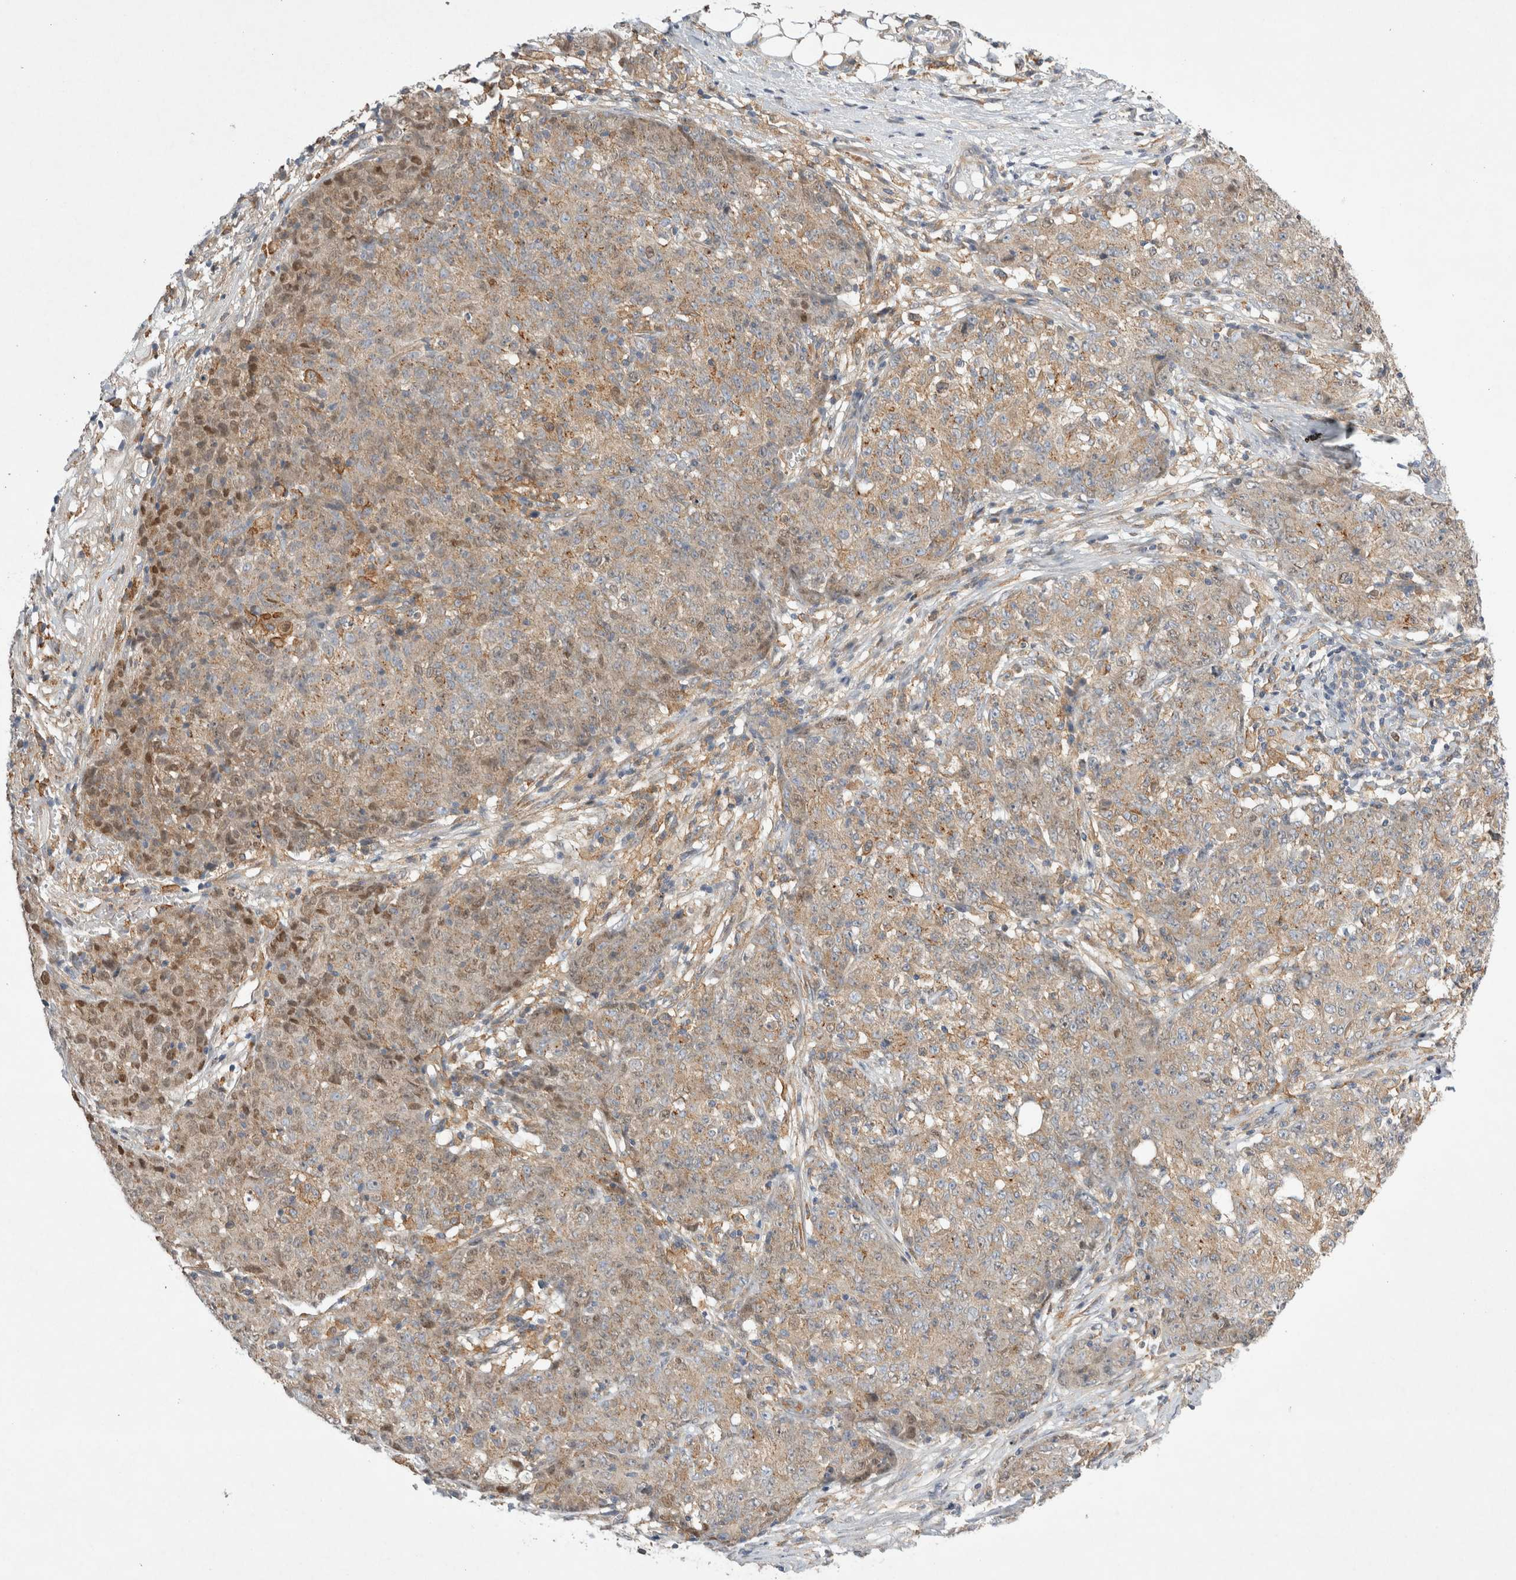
{"staining": {"intensity": "moderate", "quantity": "25%-75%", "location": "cytoplasmic/membranous,nuclear"}, "tissue": "ovarian cancer", "cell_type": "Tumor cells", "image_type": "cancer", "snomed": [{"axis": "morphology", "description": "Carcinoma, endometroid"}, {"axis": "topography", "description": "Ovary"}], "caption": "Moderate cytoplasmic/membranous and nuclear positivity is seen in about 25%-75% of tumor cells in endometroid carcinoma (ovarian).", "gene": "CDCA7L", "patient": {"sex": "female", "age": 42}}